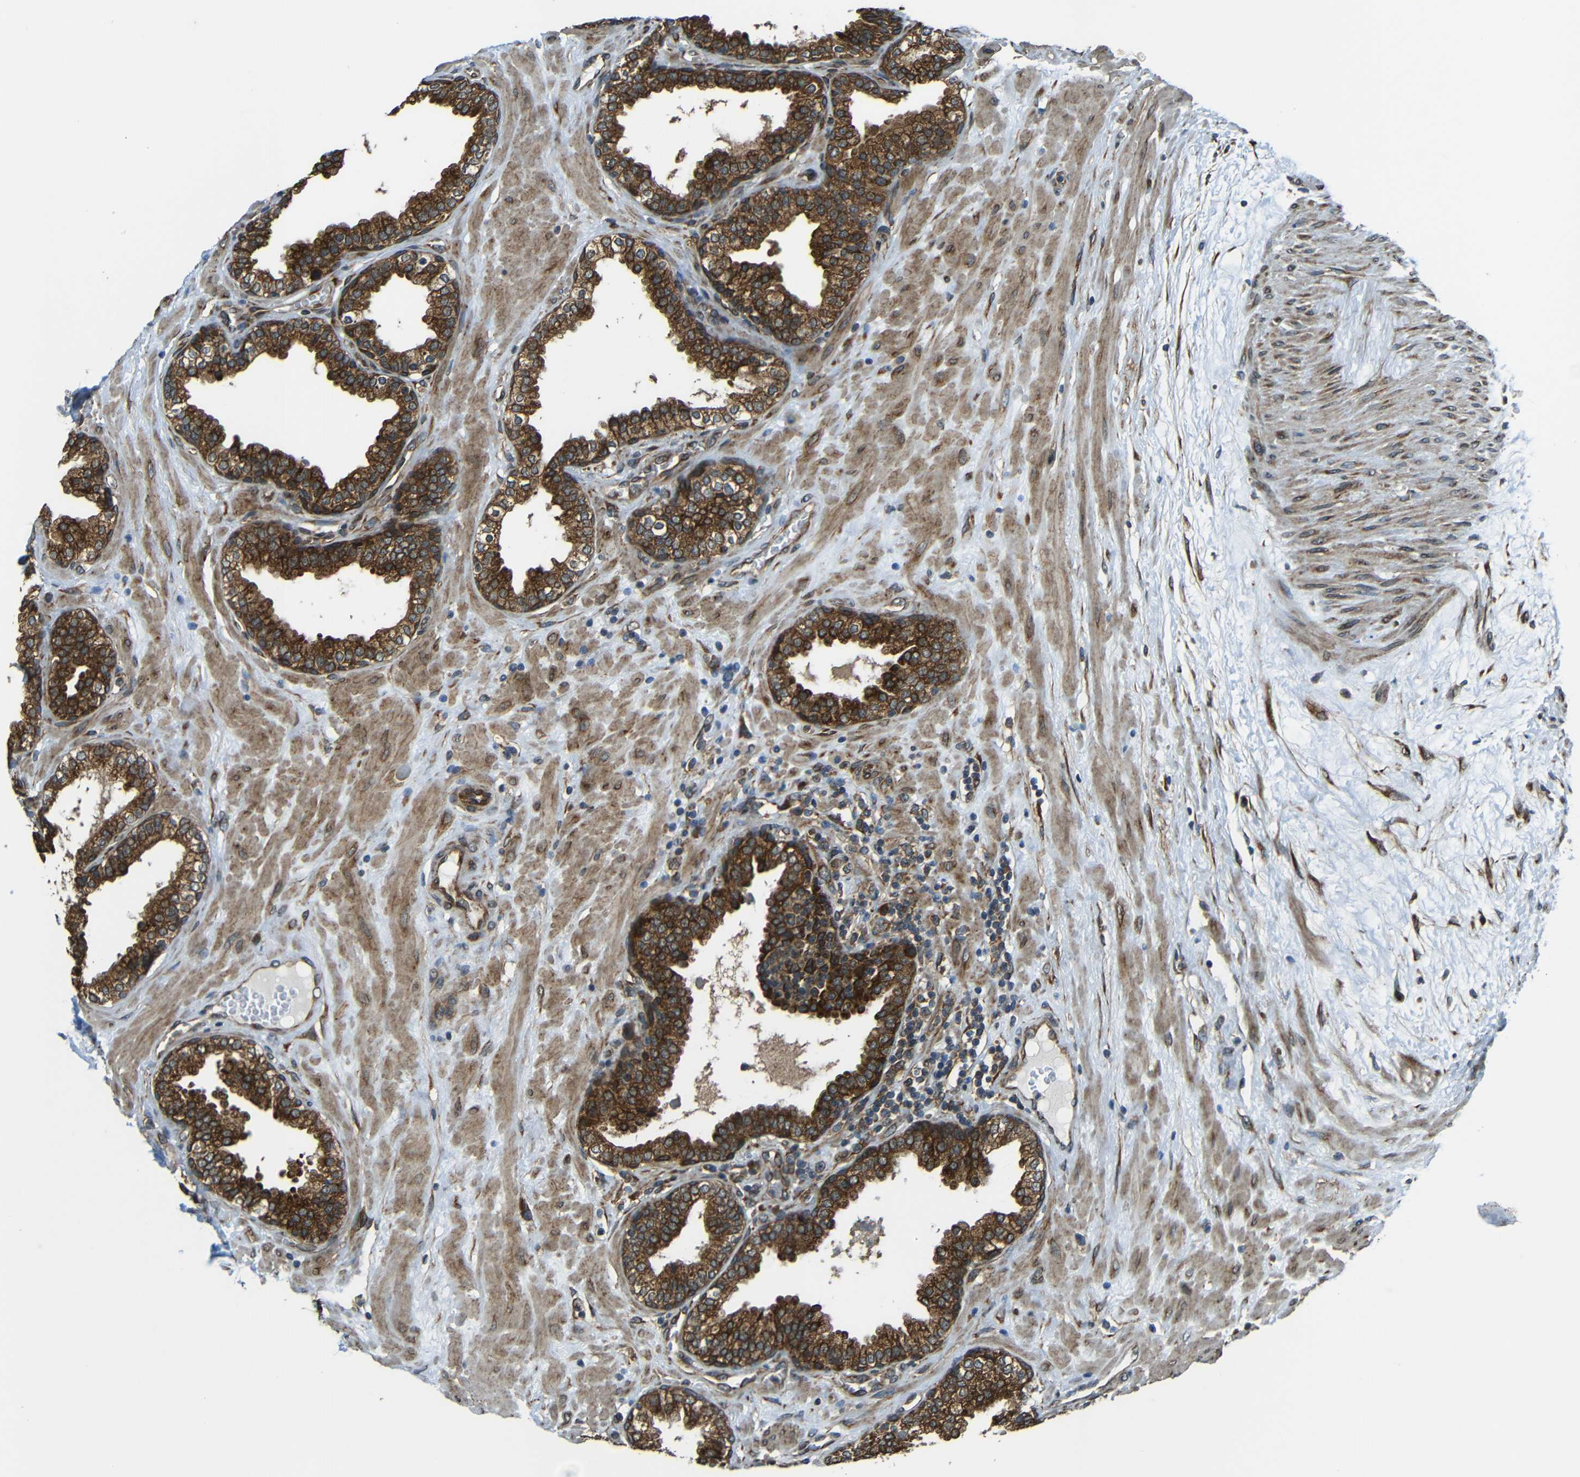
{"staining": {"intensity": "strong", "quantity": "25%-75%", "location": "cytoplasmic/membranous"}, "tissue": "prostate", "cell_type": "Glandular cells", "image_type": "normal", "snomed": [{"axis": "morphology", "description": "Normal tissue, NOS"}, {"axis": "topography", "description": "Prostate"}], "caption": "Brown immunohistochemical staining in unremarkable human prostate shows strong cytoplasmic/membranous staining in about 25%-75% of glandular cells.", "gene": "VAPB", "patient": {"sex": "male", "age": 51}}